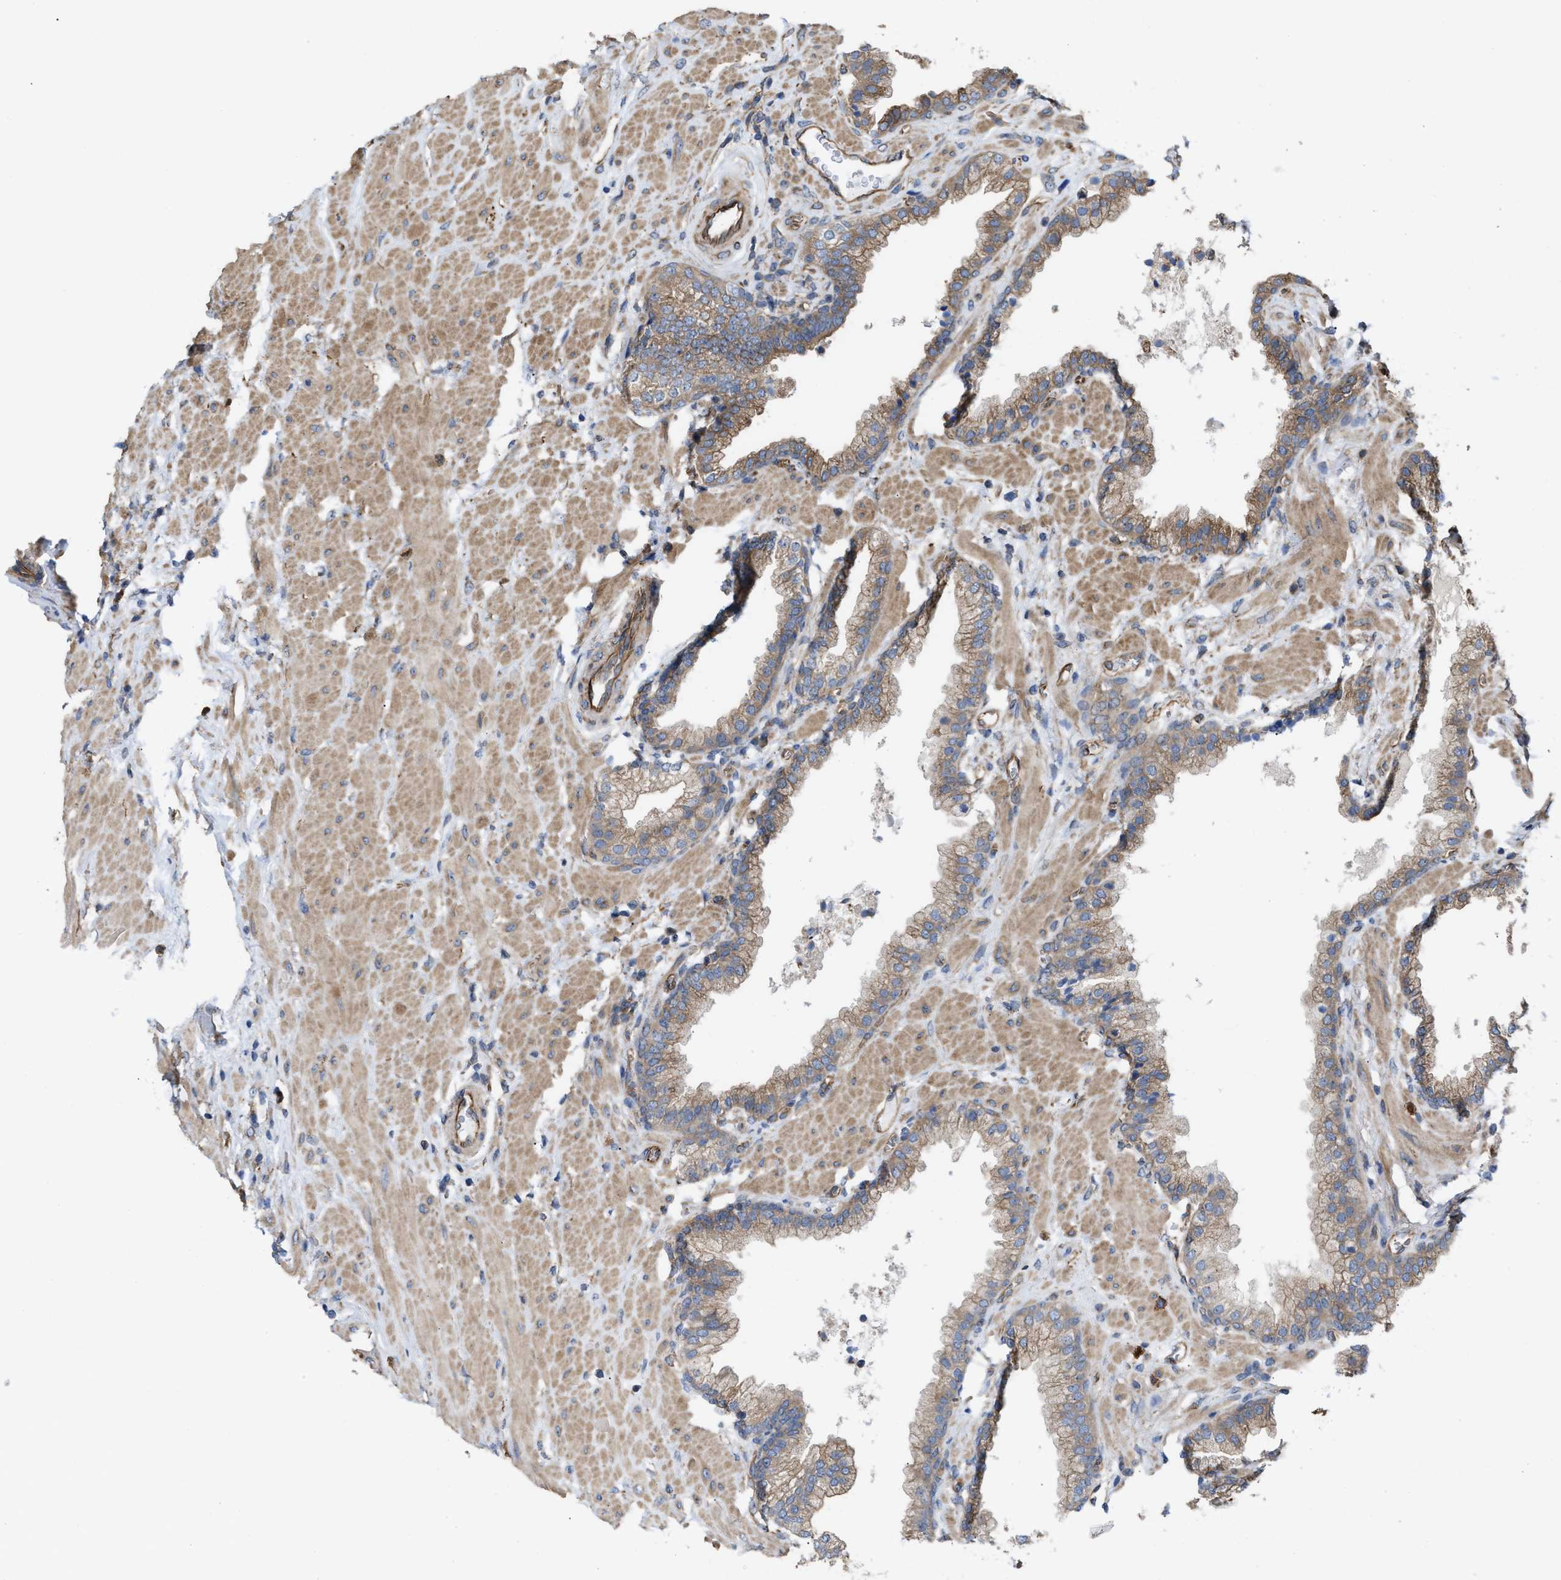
{"staining": {"intensity": "weak", "quantity": ">75%", "location": "cytoplasmic/membranous"}, "tissue": "prostate cancer", "cell_type": "Tumor cells", "image_type": "cancer", "snomed": [{"axis": "morphology", "description": "Adenocarcinoma, Low grade"}, {"axis": "topography", "description": "Prostate"}], "caption": "Protein staining of adenocarcinoma (low-grade) (prostate) tissue demonstrates weak cytoplasmic/membranous expression in approximately >75% of tumor cells. The staining was performed using DAB to visualize the protein expression in brown, while the nuclei were stained in blue with hematoxylin (Magnification: 20x).", "gene": "EPS15L1", "patient": {"sex": "male", "age": 71}}